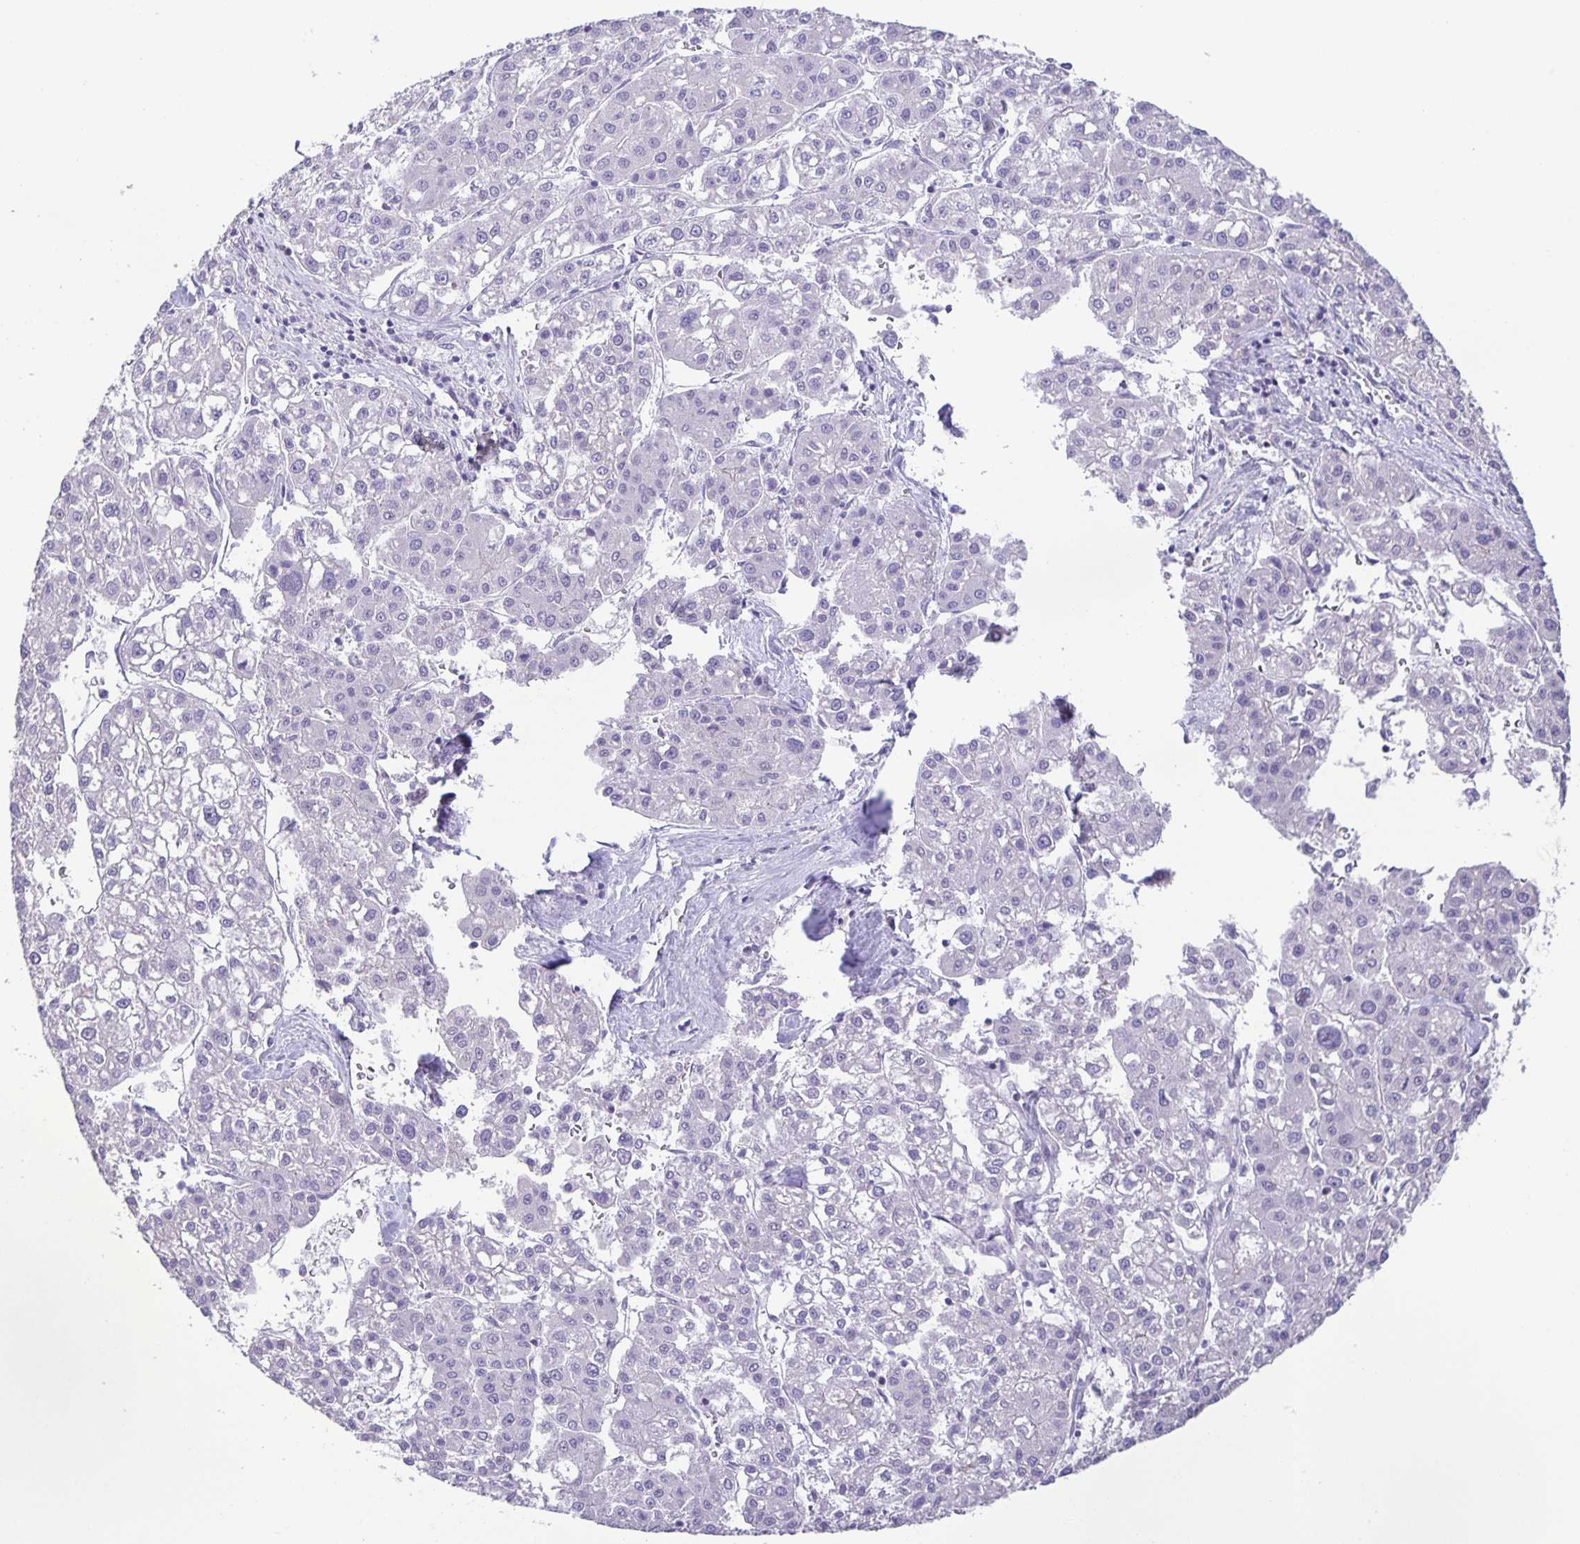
{"staining": {"intensity": "negative", "quantity": "none", "location": "none"}, "tissue": "liver cancer", "cell_type": "Tumor cells", "image_type": "cancer", "snomed": [{"axis": "morphology", "description": "Carcinoma, Hepatocellular, NOS"}, {"axis": "topography", "description": "Liver"}], "caption": "Tumor cells are negative for protein expression in human hepatocellular carcinoma (liver).", "gene": "PHRF1", "patient": {"sex": "male", "age": 73}}